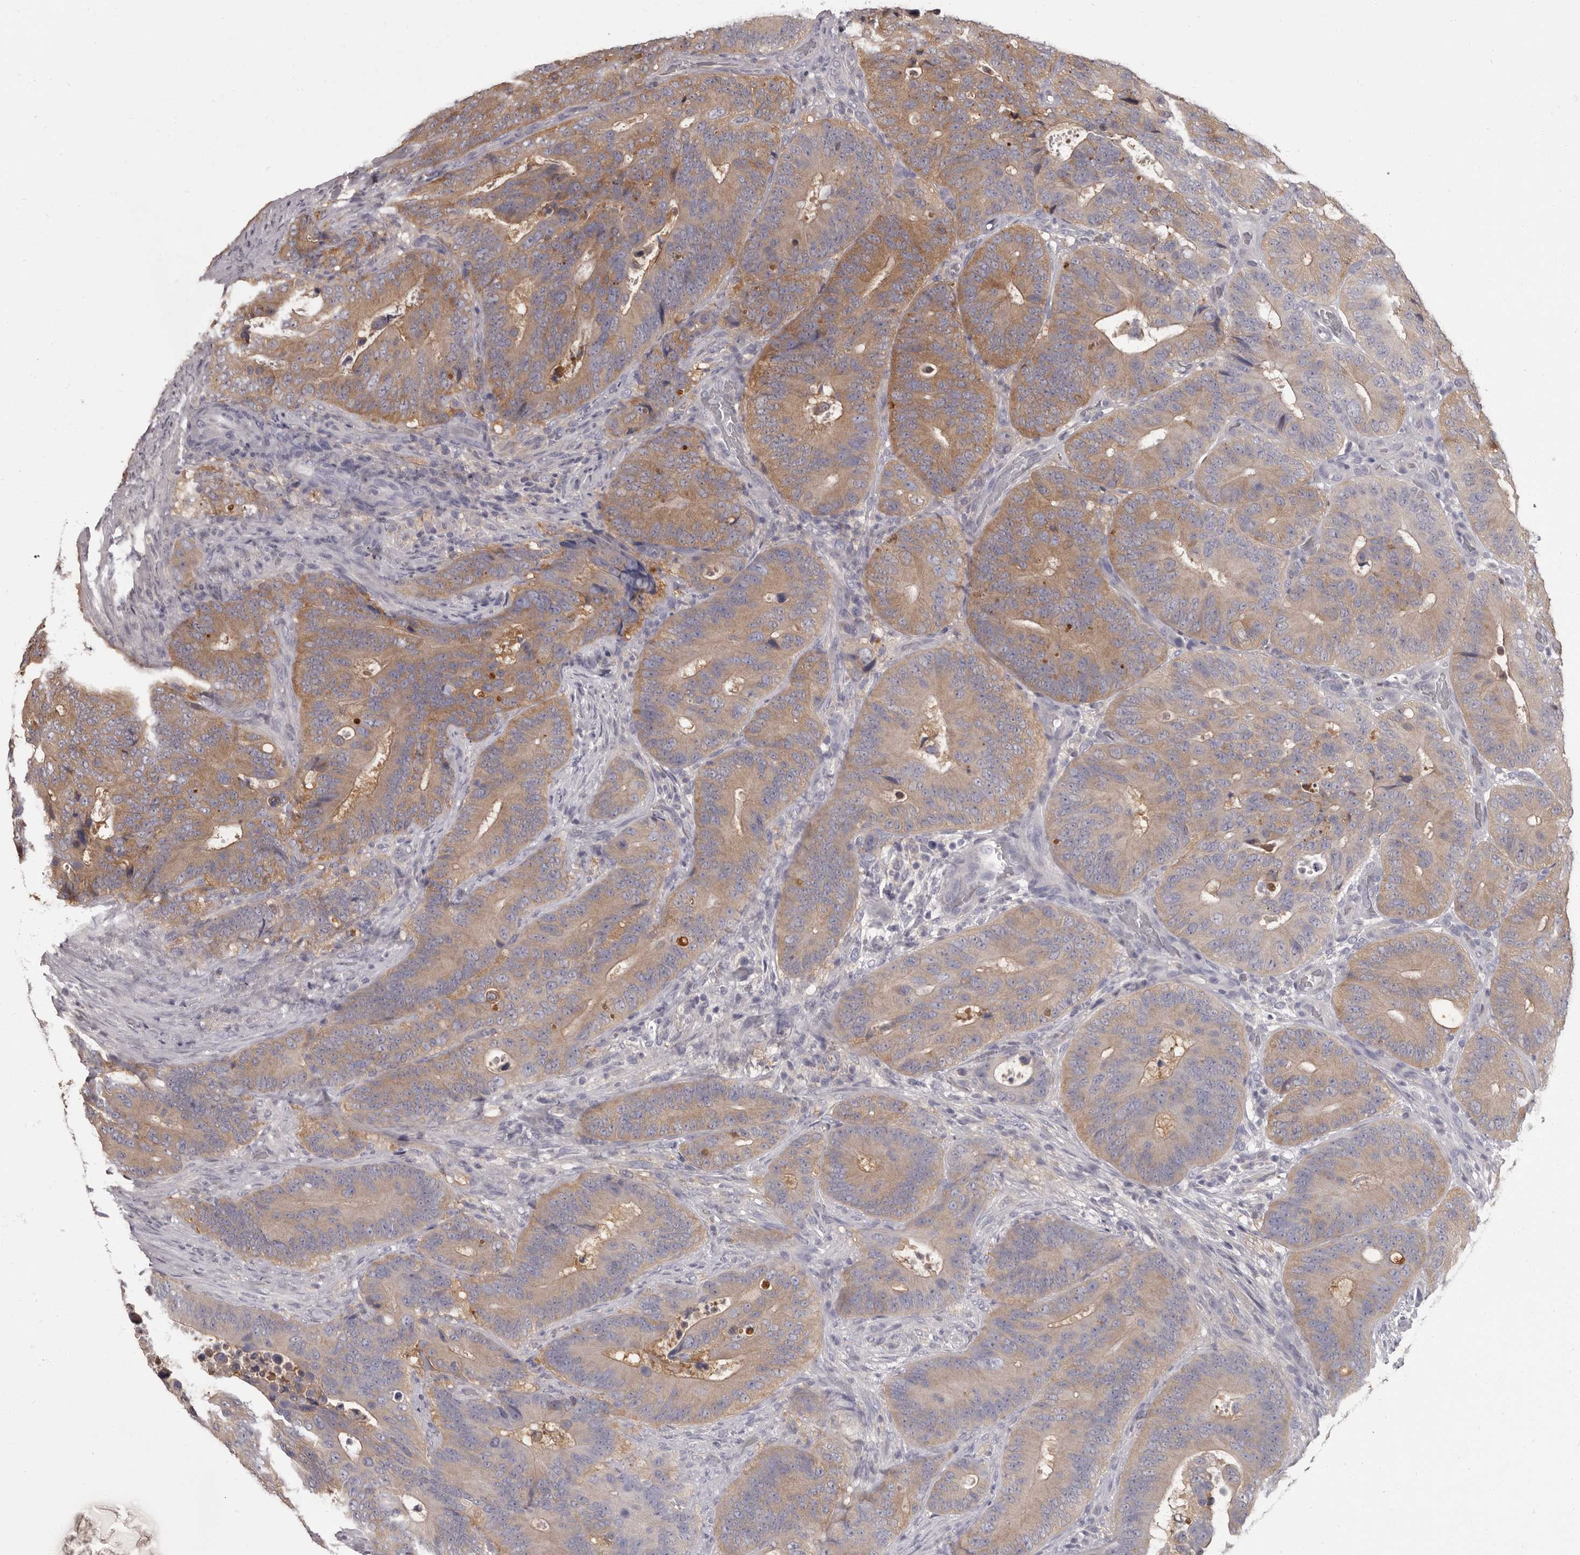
{"staining": {"intensity": "moderate", "quantity": ">75%", "location": "cytoplasmic/membranous"}, "tissue": "colorectal cancer", "cell_type": "Tumor cells", "image_type": "cancer", "snomed": [{"axis": "morphology", "description": "Adenocarcinoma, NOS"}, {"axis": "topography", "description": "Colon"}], "caption": "Approximately >75% of tumor cells in adenocarcinoma (colorectal) display moderate cytoplasmic/membranous protein staining as visualized by brown immunohistochemical staining.", "gene": "APEH", "patient": {"sex": "male", "age": 83}}